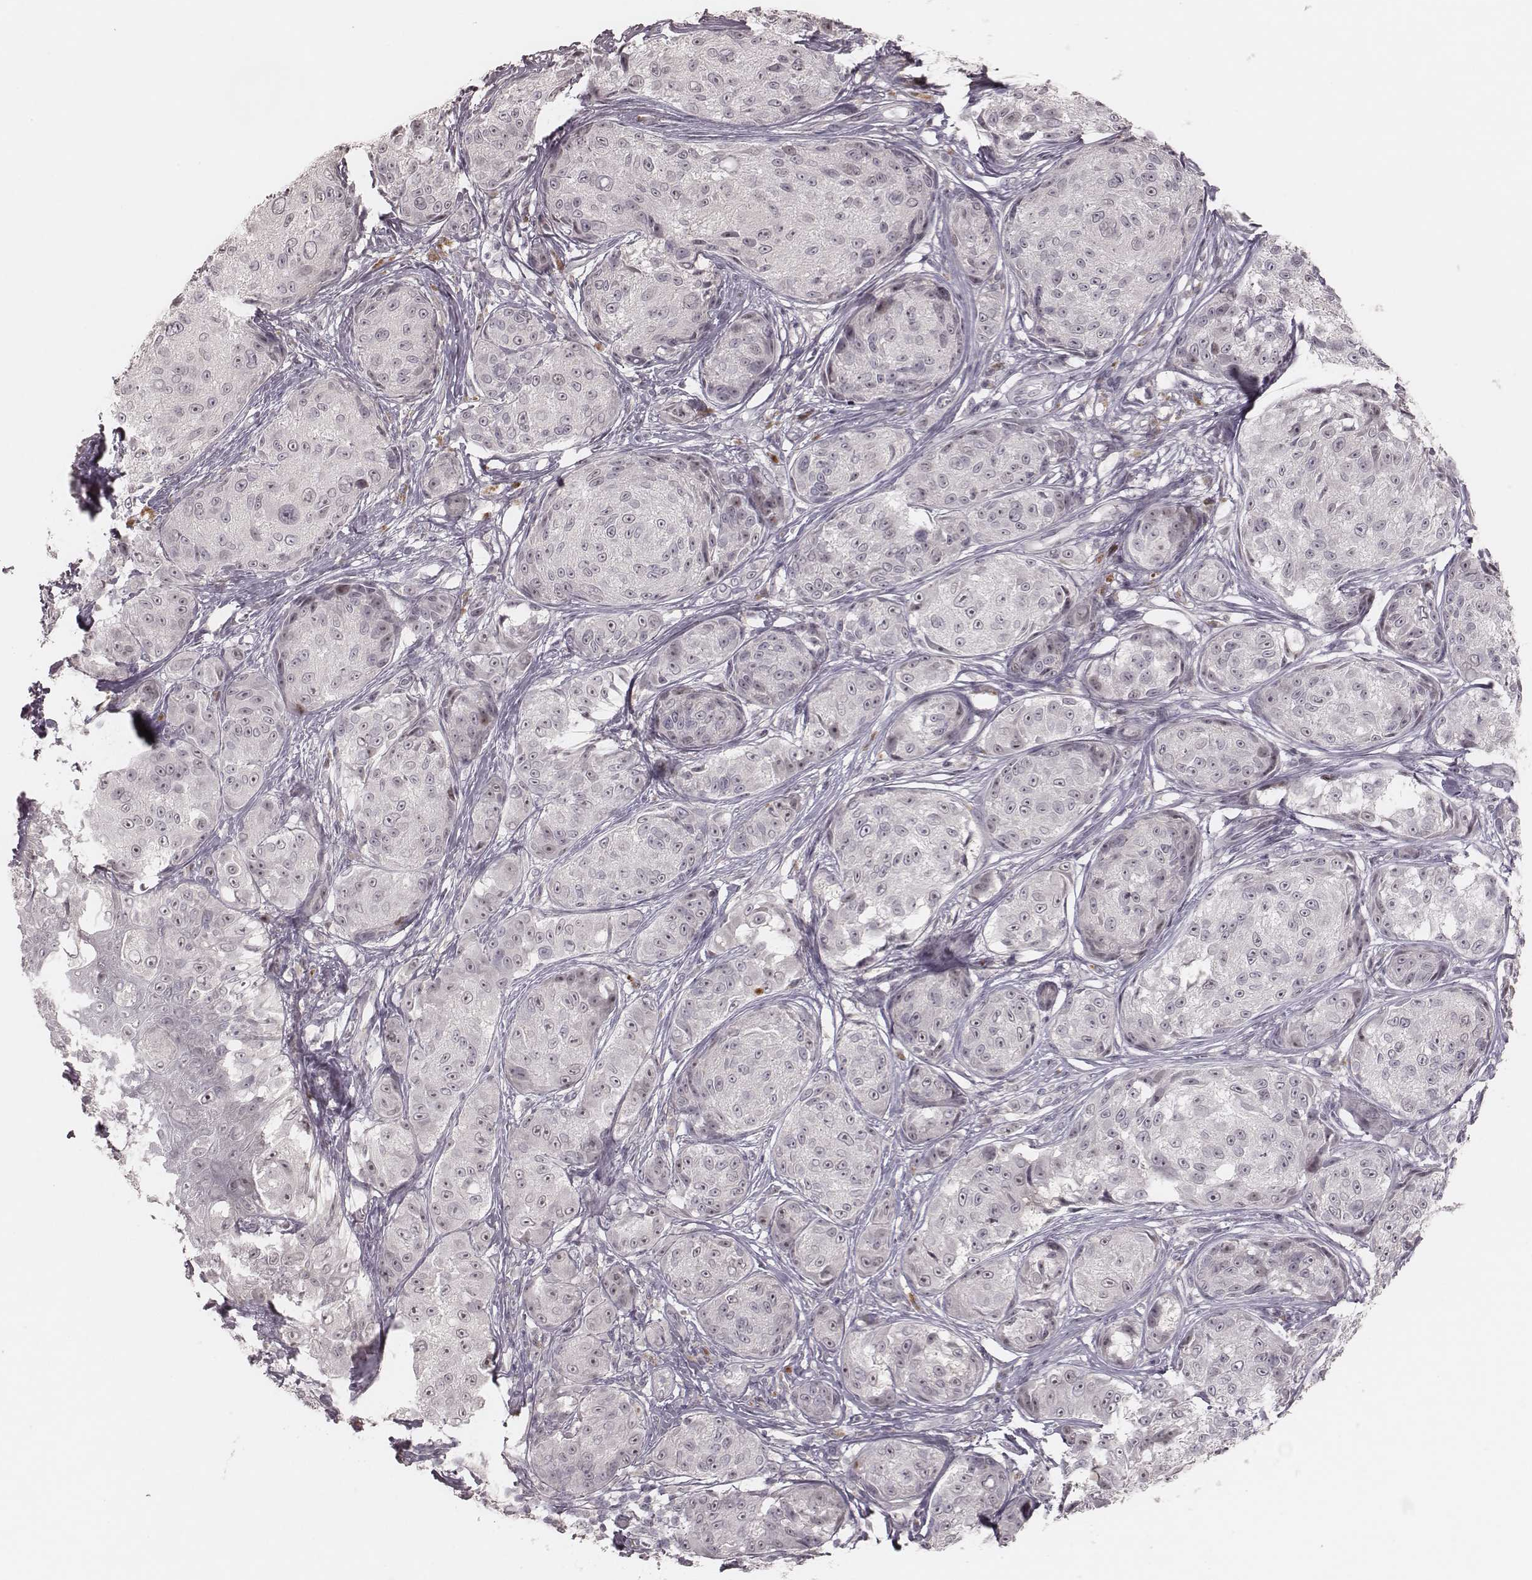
{"staining": {"intensity": "negative", "quantity": "none", "location": "none"}, "tissue": "melanoma", "cell_type": "Tumor cells", "image_type": "cancer", "snomed": [{"axis": "morphology", "description": "Malignant melanoma, NOS"}, {"axis": "topography", "description": "Skin"}], "caption": "Malignant melanoma was stained to show a protein in brown. There is no significant positivity in tumor cells.", "gene": "FAM13B", "patient": {"sex": "male", "age": 61}}